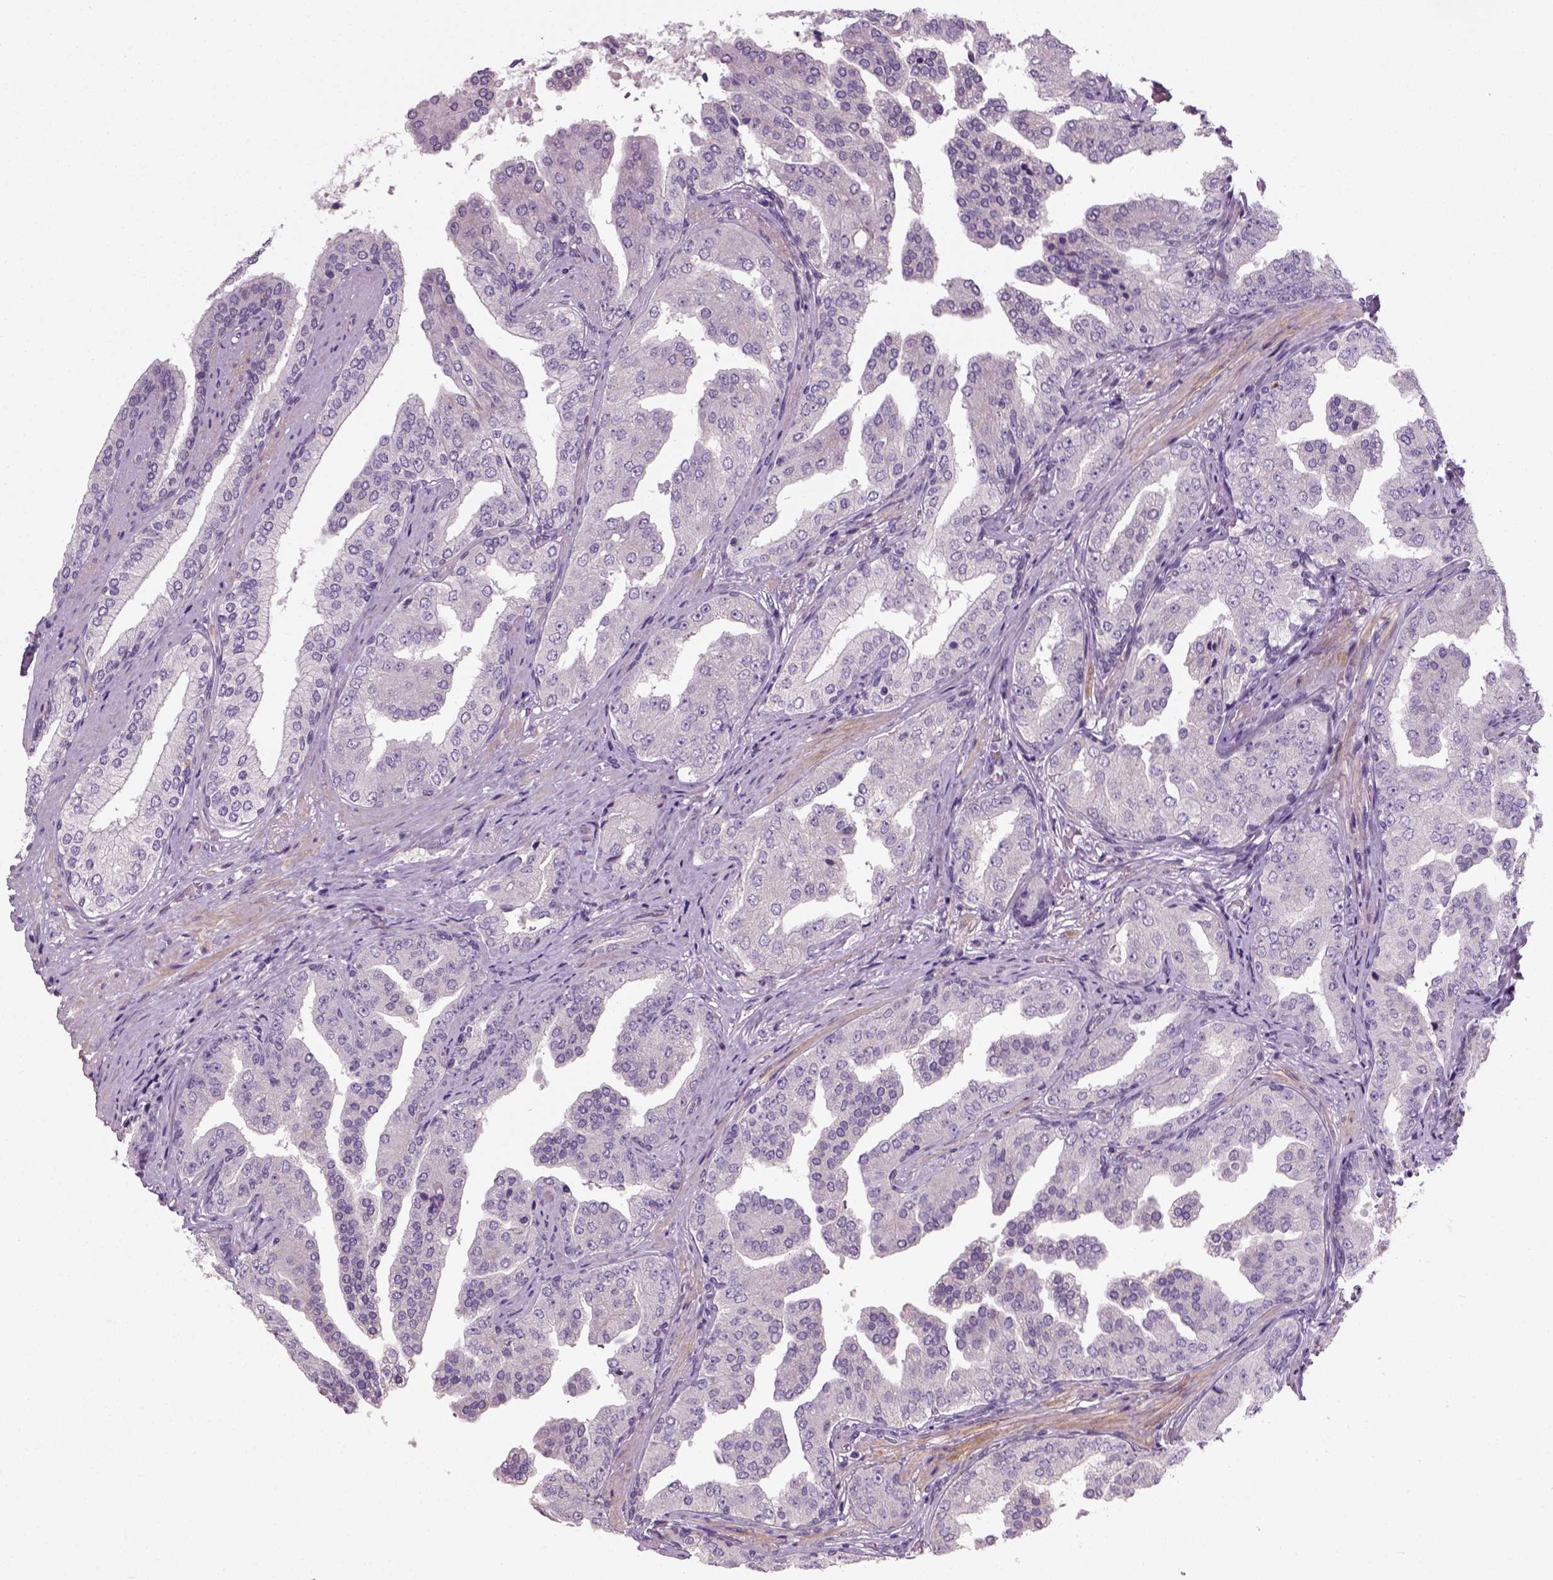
{"staining": {"intensity": "negative", "quantity": "none", "location": "none"}, "tissue": "prostate cancer", "cell_type": "Tumor cells", "image_type": "cancer", "snomed": [{"axis": "morphology", "description": "Adenocarcinoma, Low grade"}, {"axis": "topography", "description": "Prostate and seminal vesicle, NOS"}], "caption": "Immunohistochemistry micrograph of neoplastic tissue: human prostate low-grade adenocarcinoma stained with DAB exhibits no significant protein positivity in tumor cells.", "gene": "ELOVL3", "patient": {"sex": "male", "age": 61}}